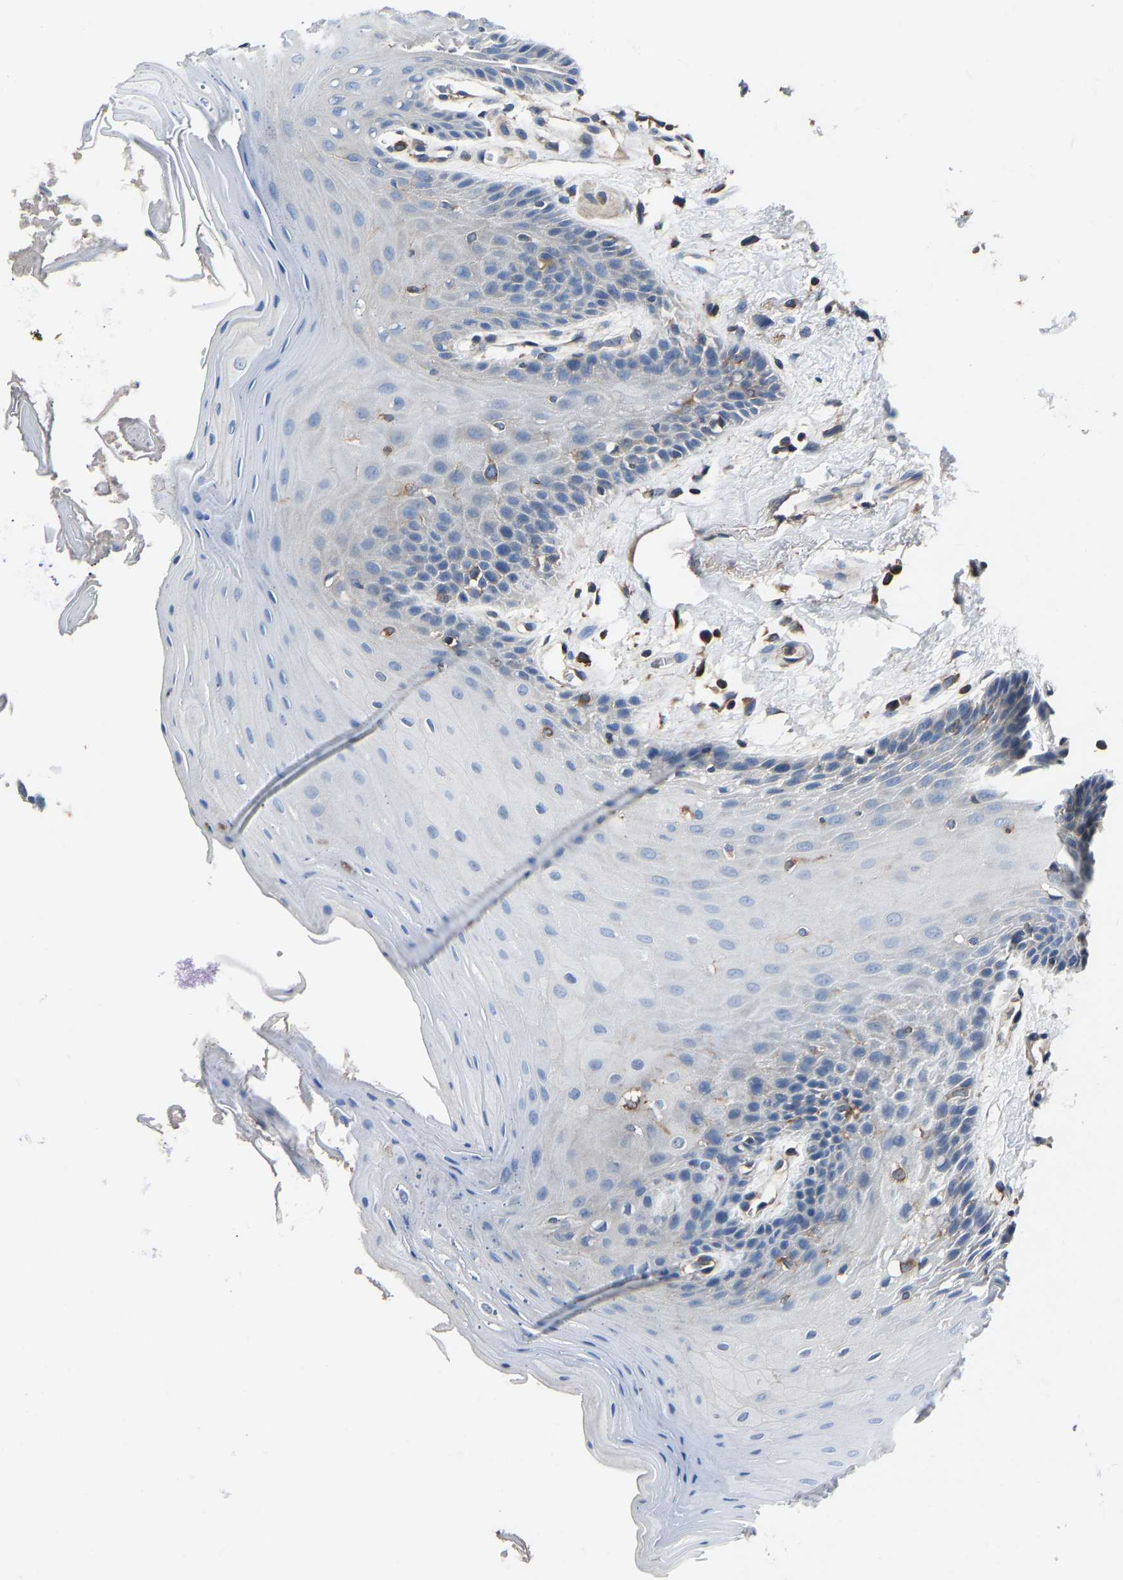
{"staining": {"intensity": "negative", "quantity": "none", "location": "none"}, "tissue": "oral mucosa", "cell_type": "Squamous epithelial cells", "image_type": "normal", "snomed": [{"axis": "morphology", "description": "Normal tissue, NOS"}, {"axis": "morphology", "description": "Squamous cell carcinoma, NOS"}, {"axis": "topography", "description": "Oral tissue"}, {"axis": "topography", "description": "Head-Neck"}], "caption": "This image is of unremarkable oral mucosa stained with immunohistochemistry to label a protein in brown with the nuclei are counter-stained blue. There is no staining in squamous epithelial cells.", "gene": "PRKAR1A", "patient": {"sex": "male", "age": 71}}